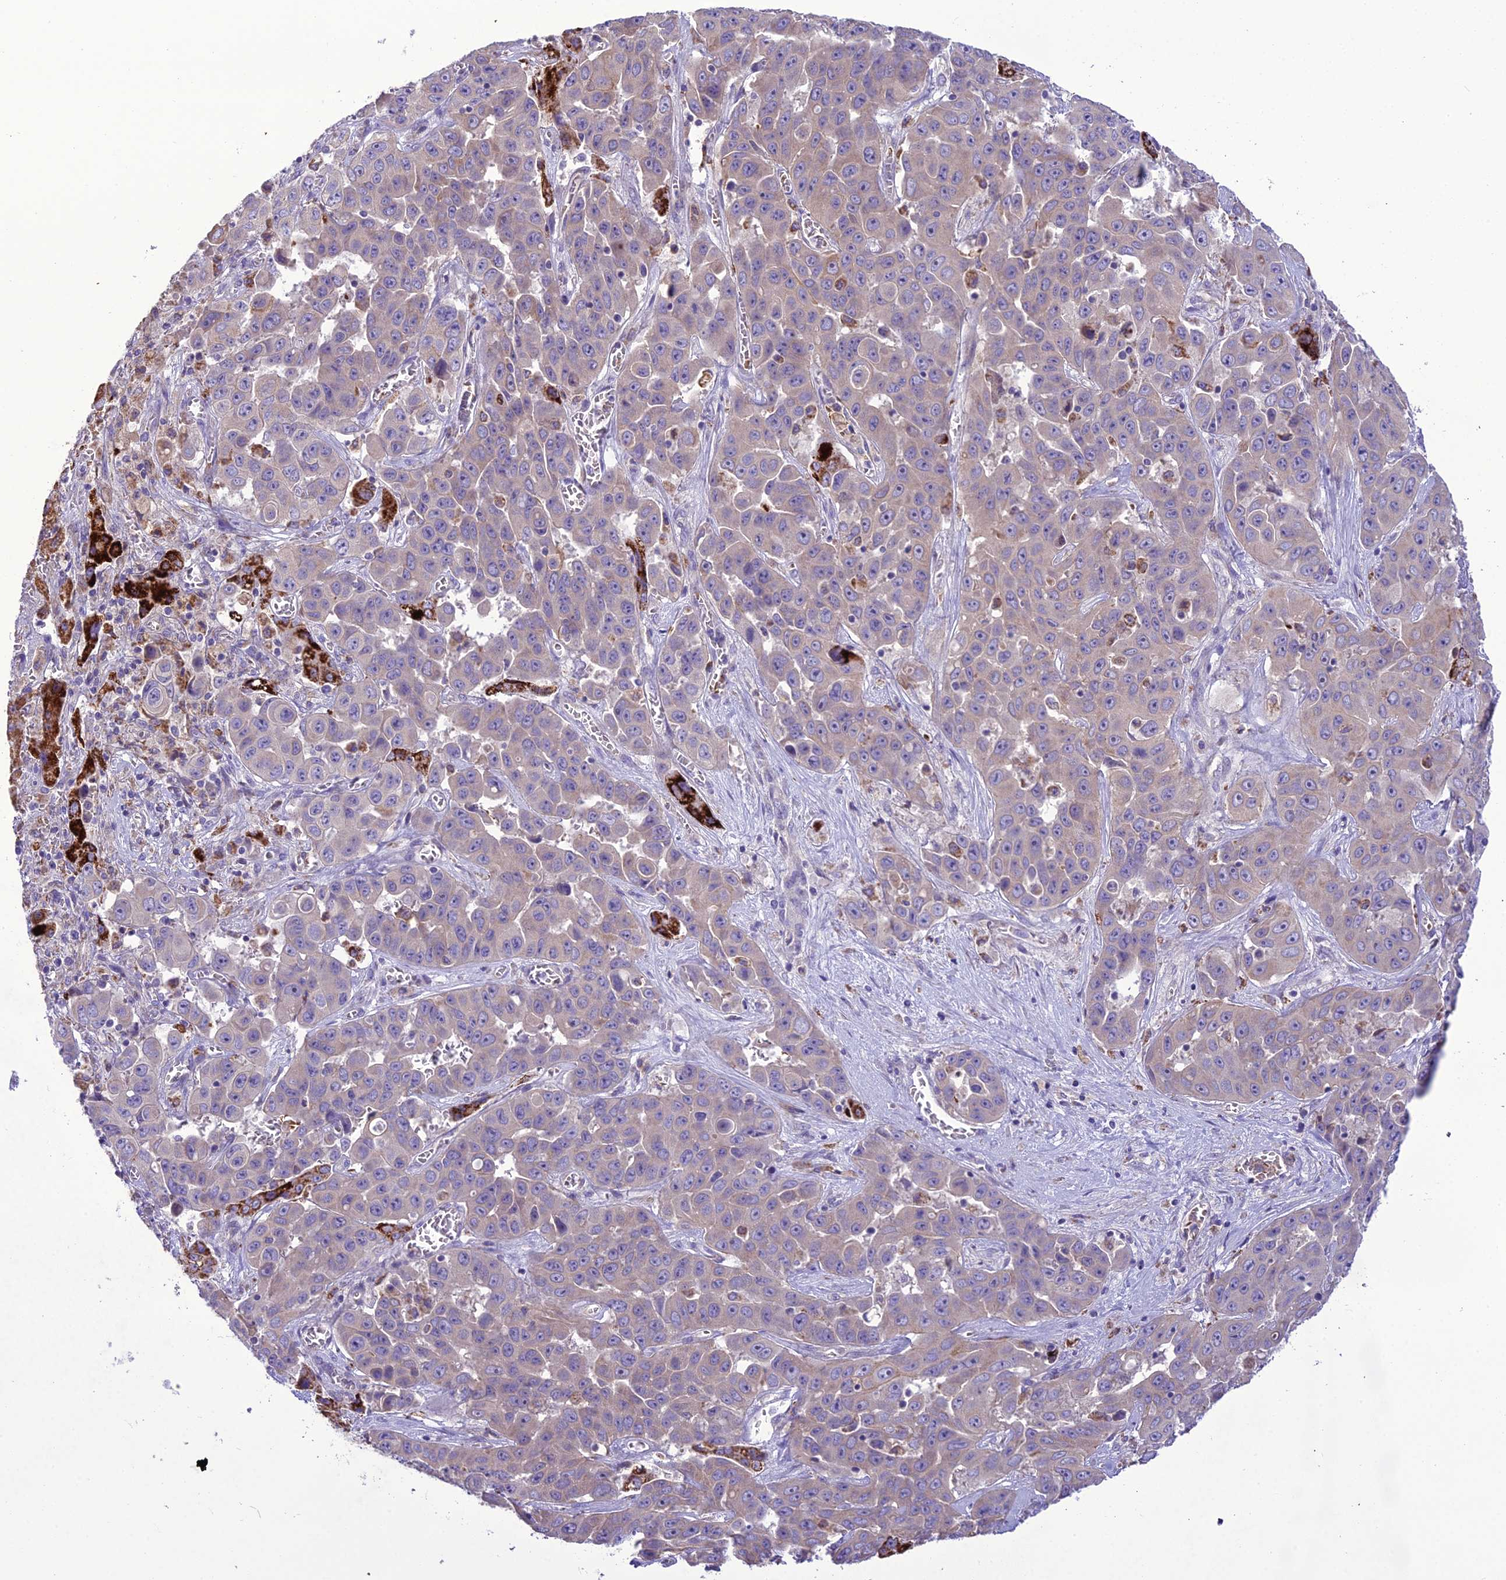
{"staining": {"intensity": "negative", "quantity": "none", "location": "none"}, "tissue": "liver cancer", "cell_type": "Tumor cells", "image_type": "cancer", "snomed": [{"axis": "morphology", "description": "Cholangiocarcinoma"}, {"axis": "topography", "description": "Liver"}], "caption": "High magnification brightfield microscopy of liver cancer stained with DAB (brown) and counterstained with hematoxylin (blue): tumor cells show no significant expression.", "gene": "TBC1D24", "patient": {"sex": "female", "age": 52}}